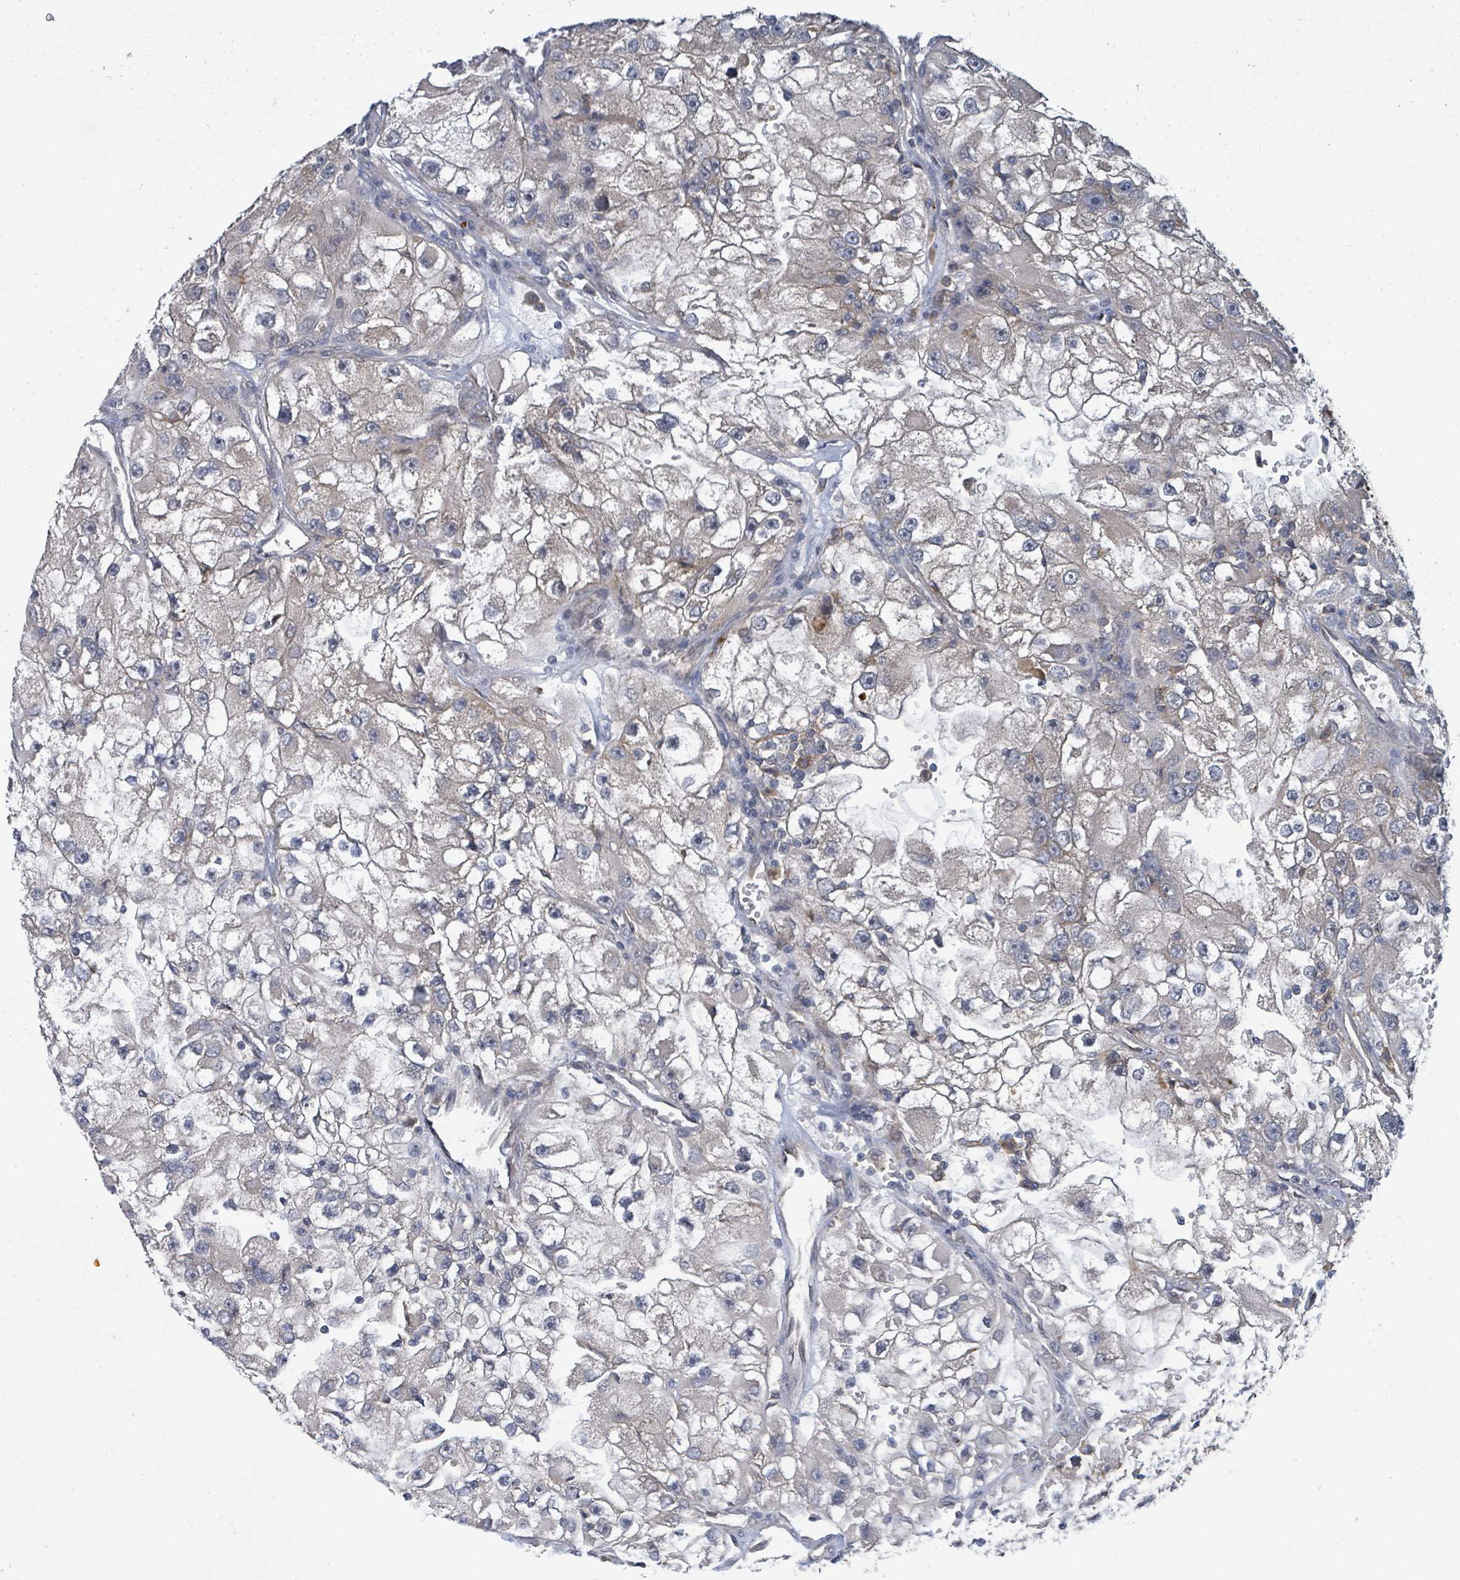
{"staining": {"intensity": "negative", "quantity": "none", "location": "none"}, "tissue": "renal cancer", "cell_type": "Tumor cells", "image_type": "cancer", "snomed": [{"axis": "morphology", "description": "Adenocarcinoma, NOS"}, {"axis": "topography", "description": "Kidney"}], "caption": "Tumor cells show no significant protein staining in renal cancer.", "gene": "CCDC121", "patient": {"sex": "male", "age": 63}}